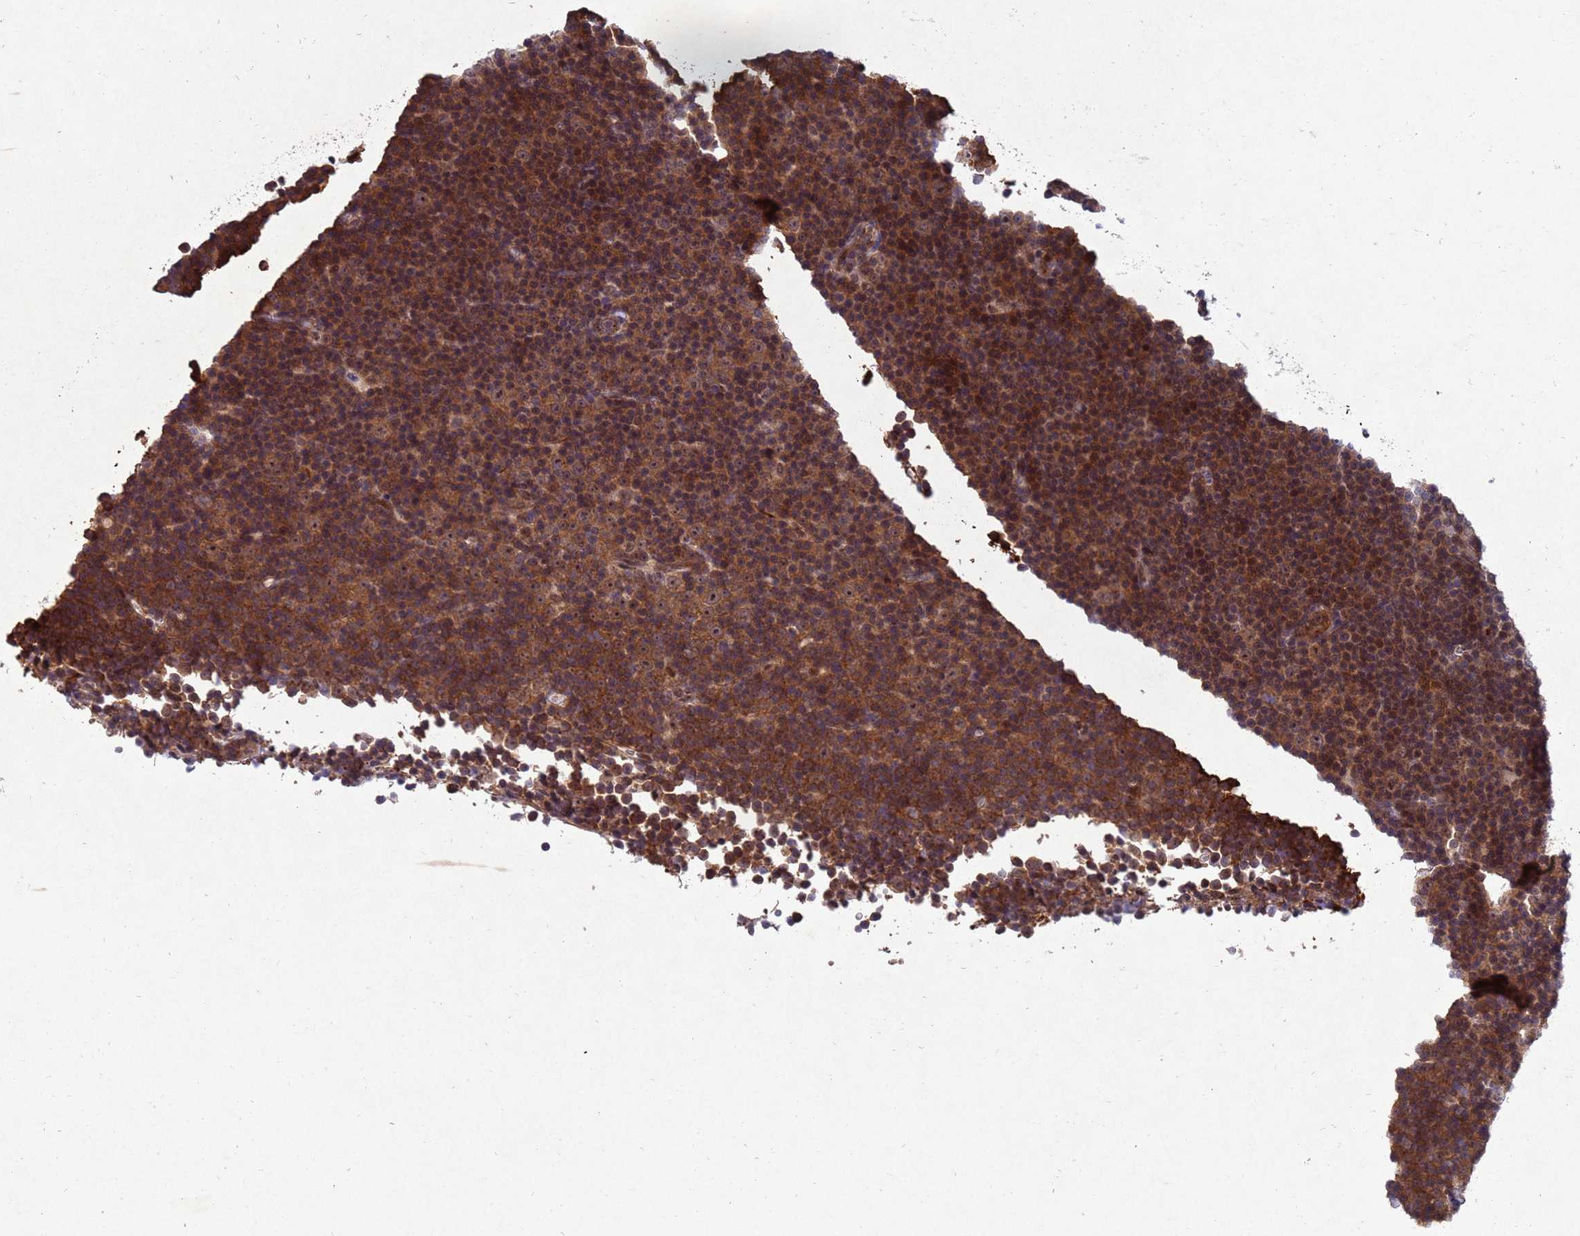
{"staining": {"intensity": "strong", "quantity": ">75%", "location": "cytoplasmic/membranous,nuclear"}, "tissue": "lymphoma", "cell_type": "Tumor cells", "image_type": "cancer", "snomed": [{"axis": "morphology", "description": "Malignant lymphoma, non-Hodgkin's type, Low grade"}, {"axis": "topography", "description": "Lymph node"}], "caption": "Immunohistochemical staining of human malignant lymphoma, non-Hodgkin's type (low-grade) displays strong cytoplasmic/membranous and nuclear protein expression in about >75% of tumor cells.", "gene": "TBK1", "patient": {"sex": "female", "age": 67}}